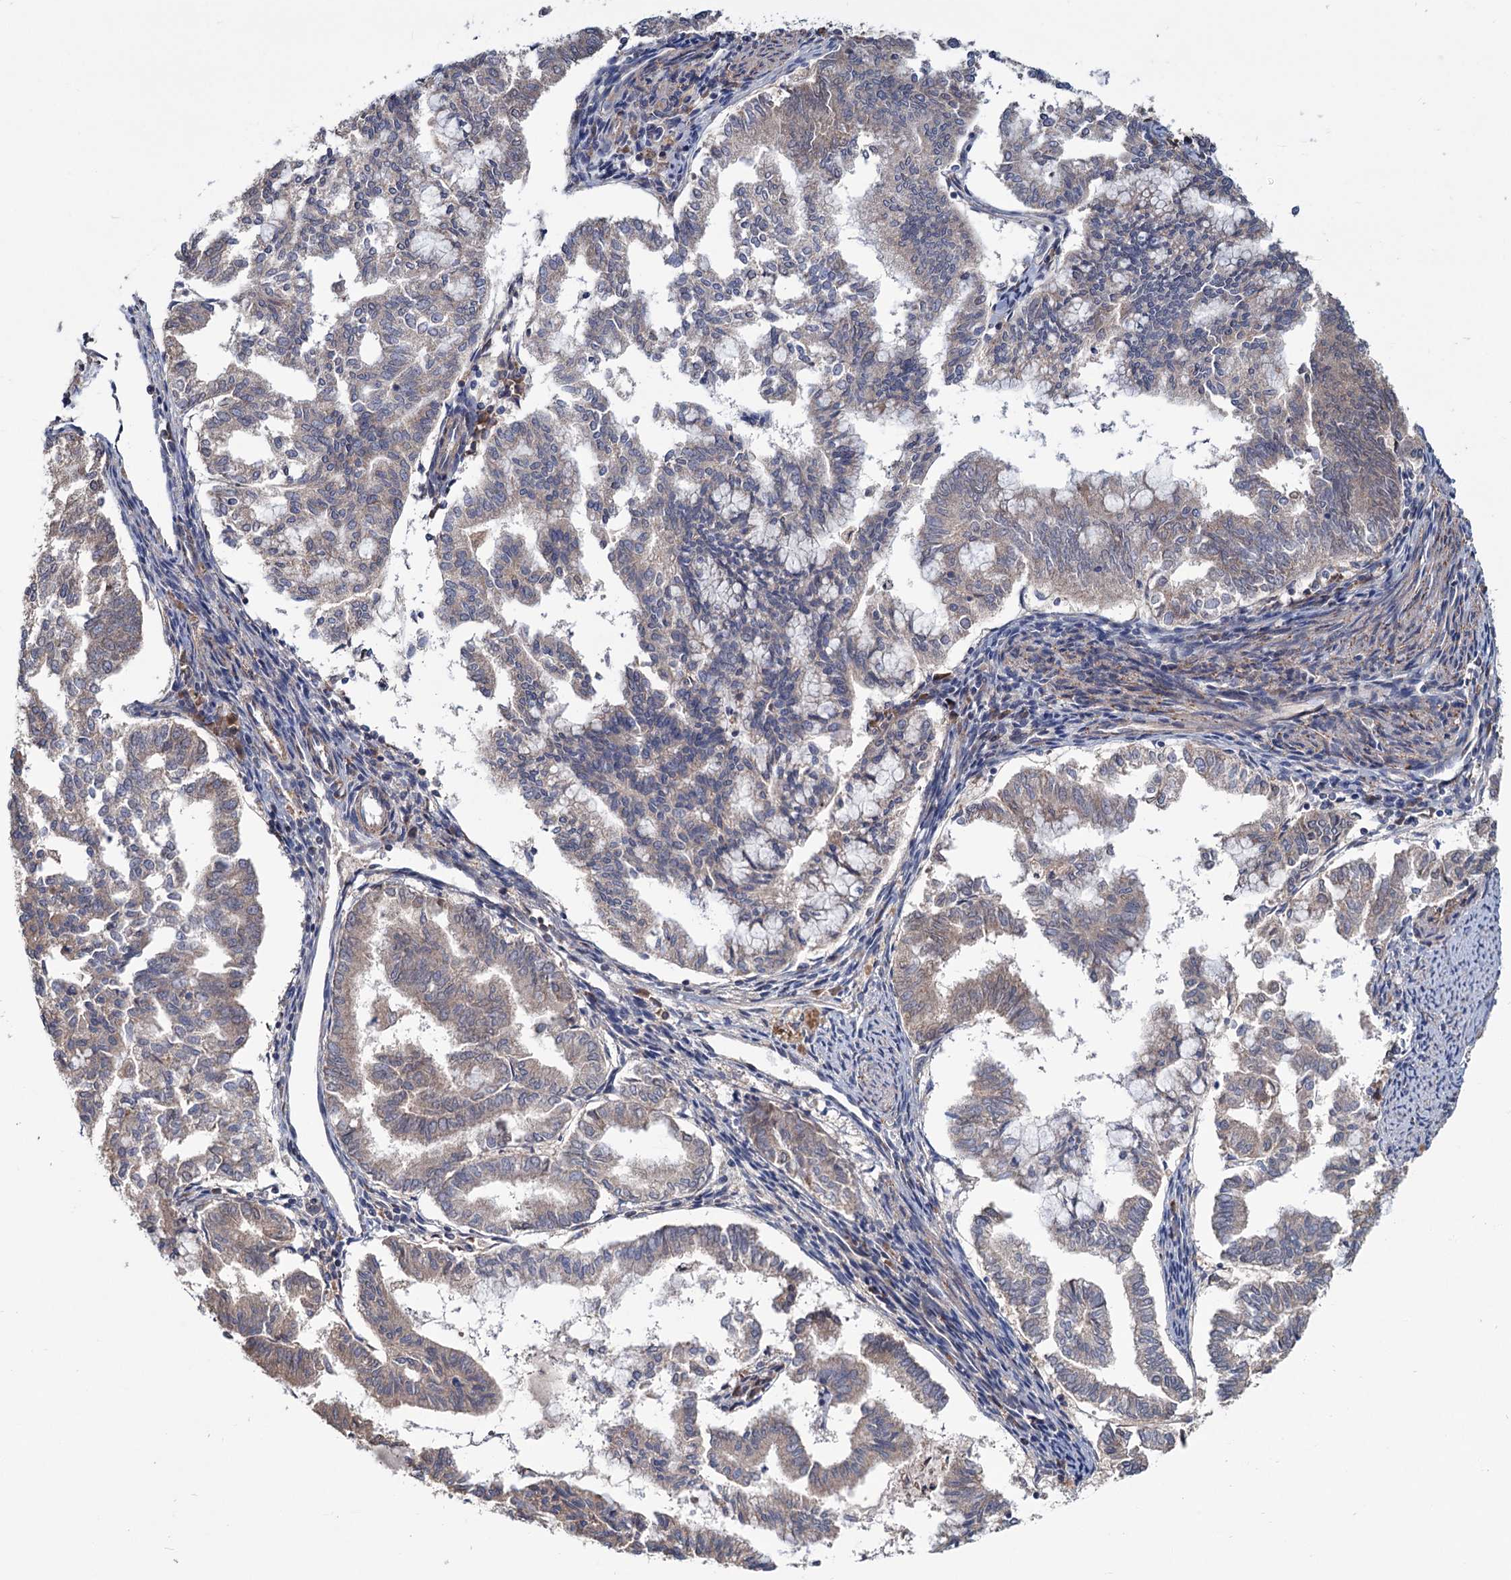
{"staining": {"intensity": "moderate", "quantity": "25%-75%", "location": "cytoplasmic/membranous"}, "tissue": "endometrial cancer", "cell_type": "Tumor cells", "image_type": "cancer", "snomed": [{"axis": "morphology", "description": "Adenocarcinoma, NOS"}, {"axis": "topography", "description": "Endometrium"}], "caption": "A medium amount of moderate cytoplasmic/membranous staining is identified in about 25%-75% of tumor cells in endometrial adenocarcinoma tissue.", "gene": "MTRR", "patient": {"sex": "female", "age": 79}}